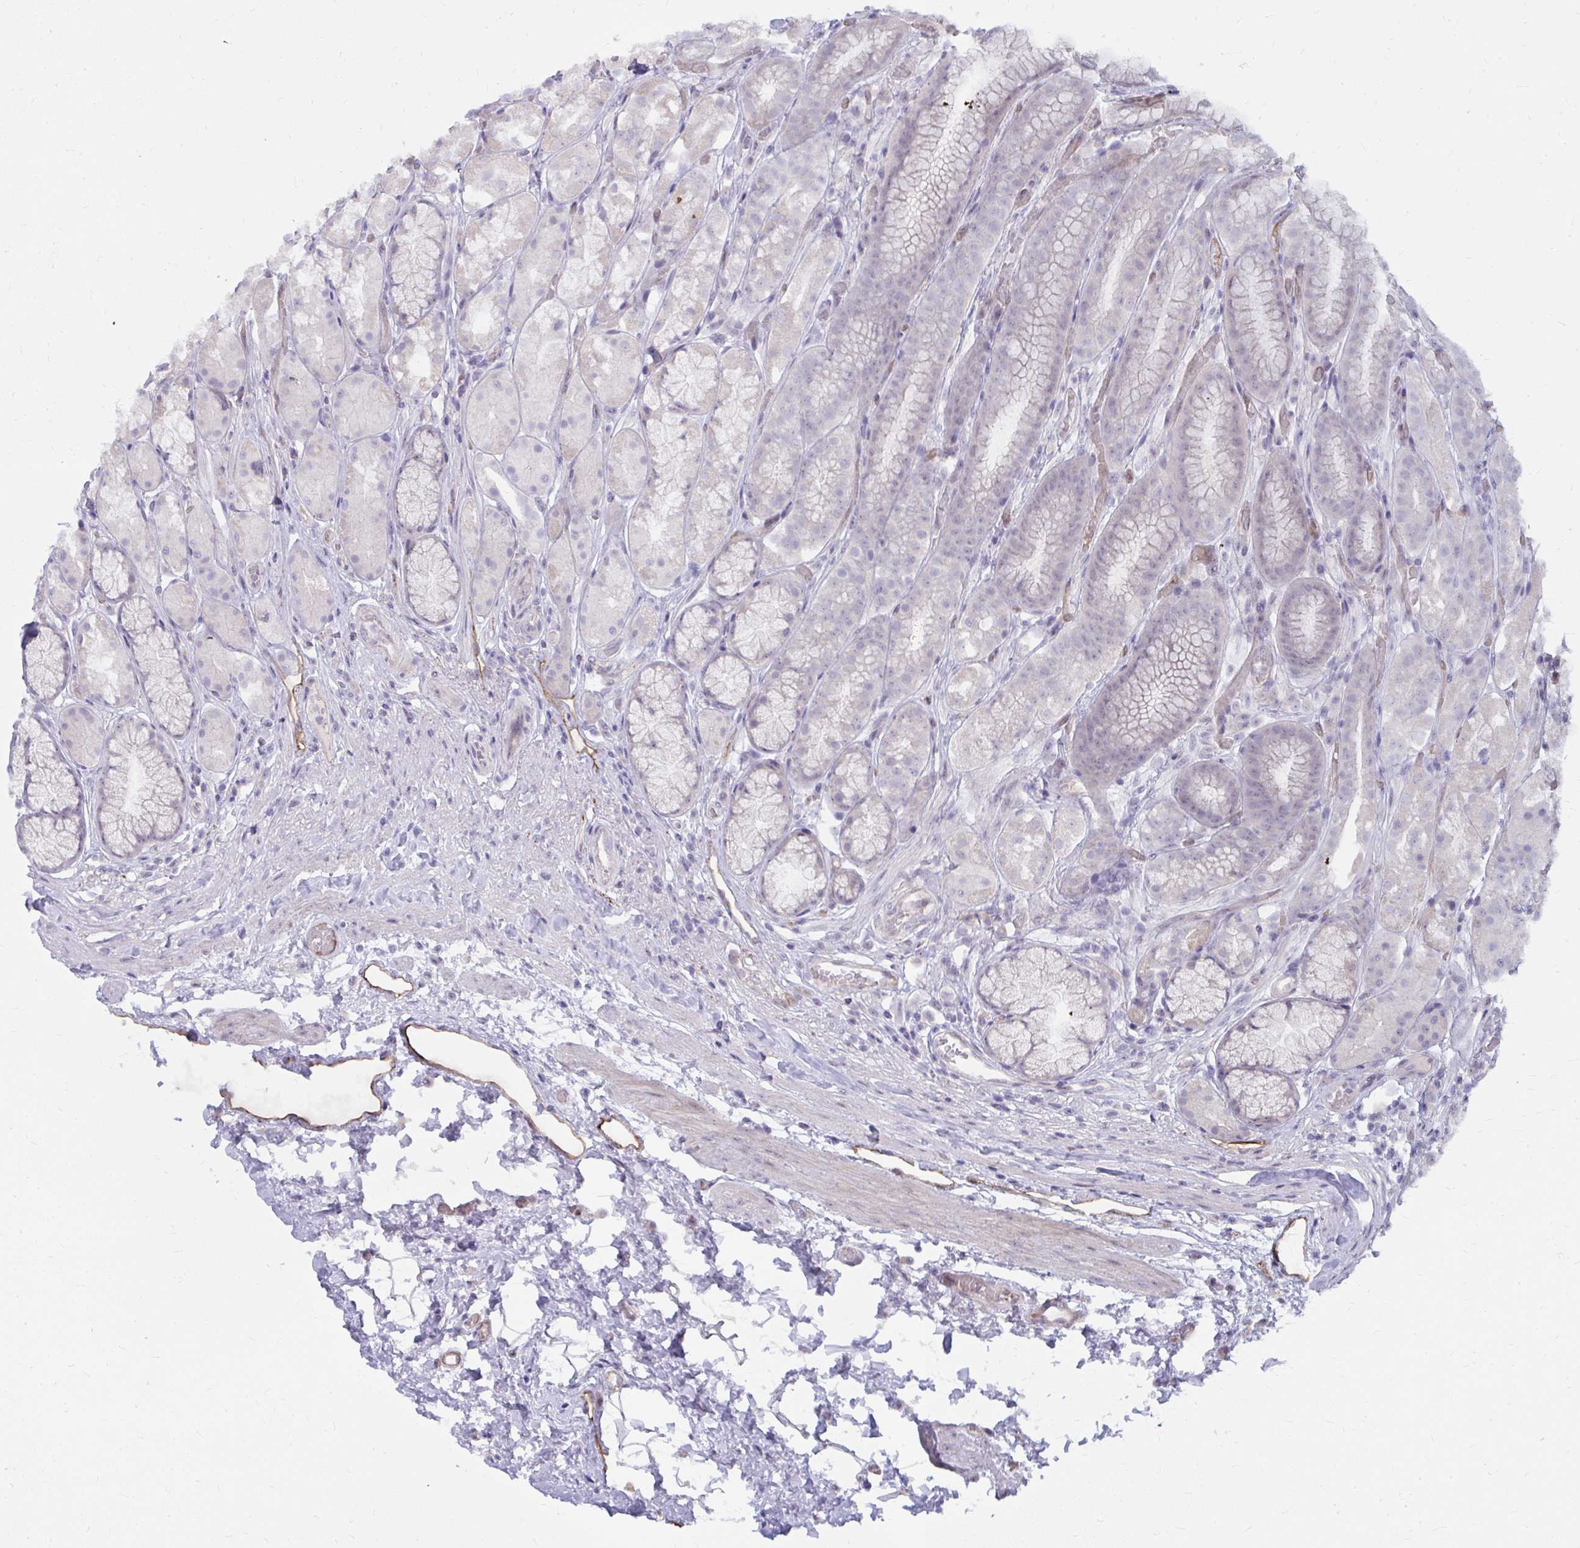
{"staining": {"intensity": "negative", "quantity": "none", "location": "none"}, "tissue": "stomach", "cell_type": "Glandular cells", "image_type": "normal", "snomed": [{"axis": "morphology", "description": "Normal tissue, NOS"}, {"axis": "topography", "description": "Smooth muscle"}, {"axis": "topography", "description": "Stomach"}], "caption": "There is no significant staining in glandular cells of stomach. (DAB immunohistochemistry (IHC) with hematoxylin counter stain).", "gene": "MUS81", "patient": {"sex": "male", "age": 70}}